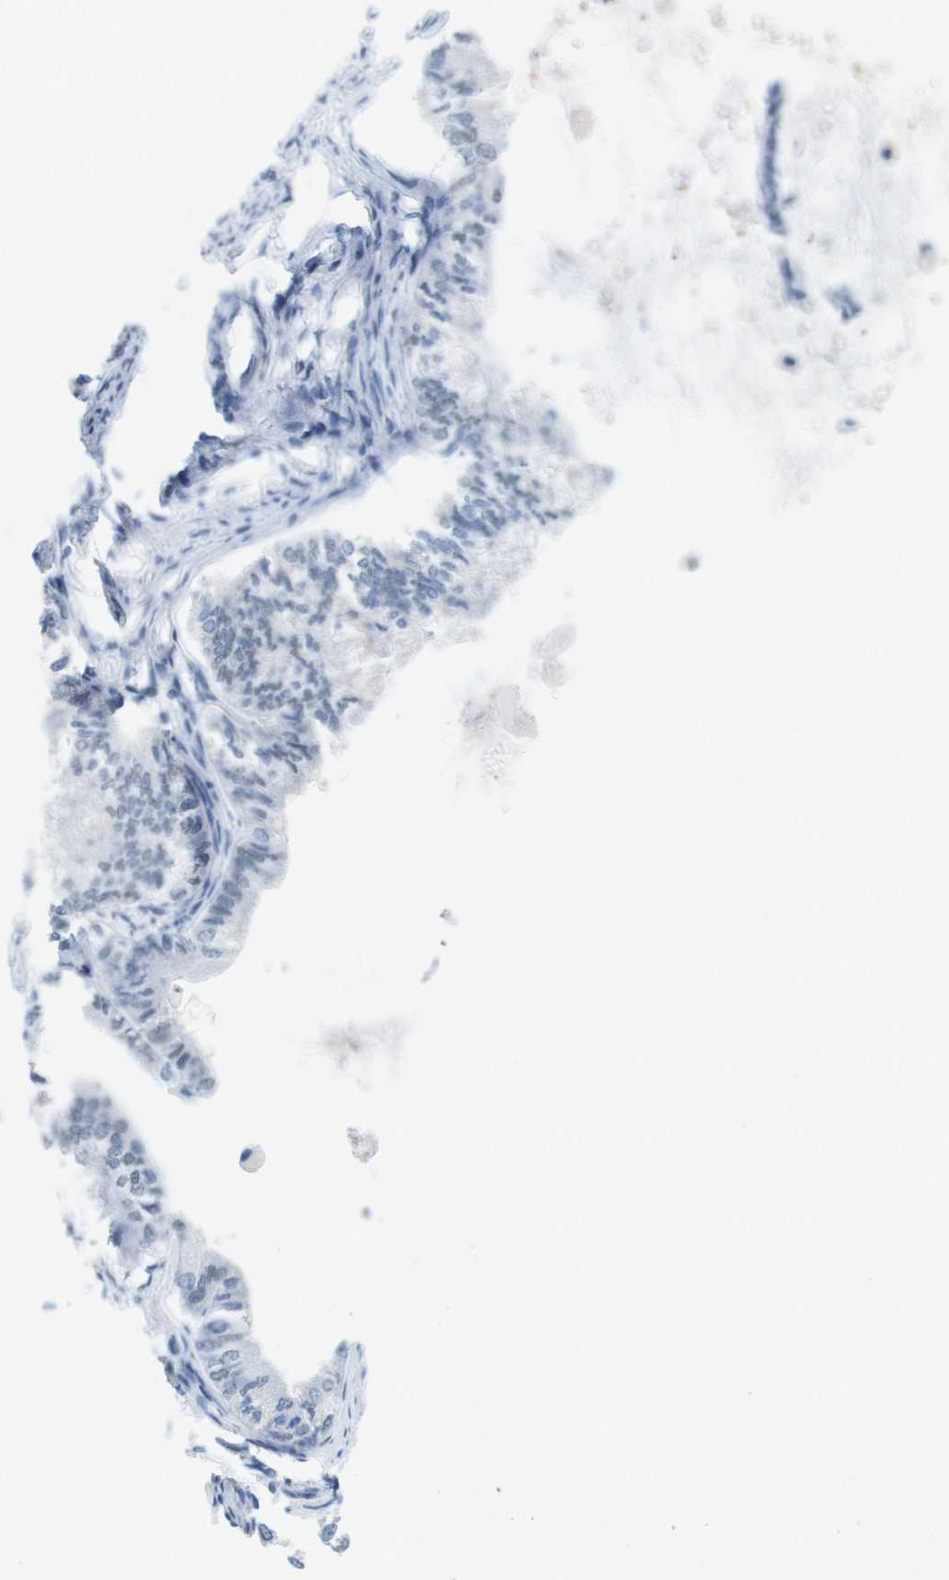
{"staining": {"intensity": "weak", "quantity": "<25%", "location": "nuclear"}, "tissue": "endometrial cancer", "cell_type": "Tumor cells", "image_type": "cancer", "snomed": [{"axis": "morphology", "description": "Adenocarcinoma, NOS"}, {"axis": "topography", "description": "Endometrium"}], "caption": "A photomicrograph of human endometrial cancer (adenocarcinoma) is negative for staining in tumor cells.", "gene": "TP53RK", "patient": {"sex": "female", "age": 86}}